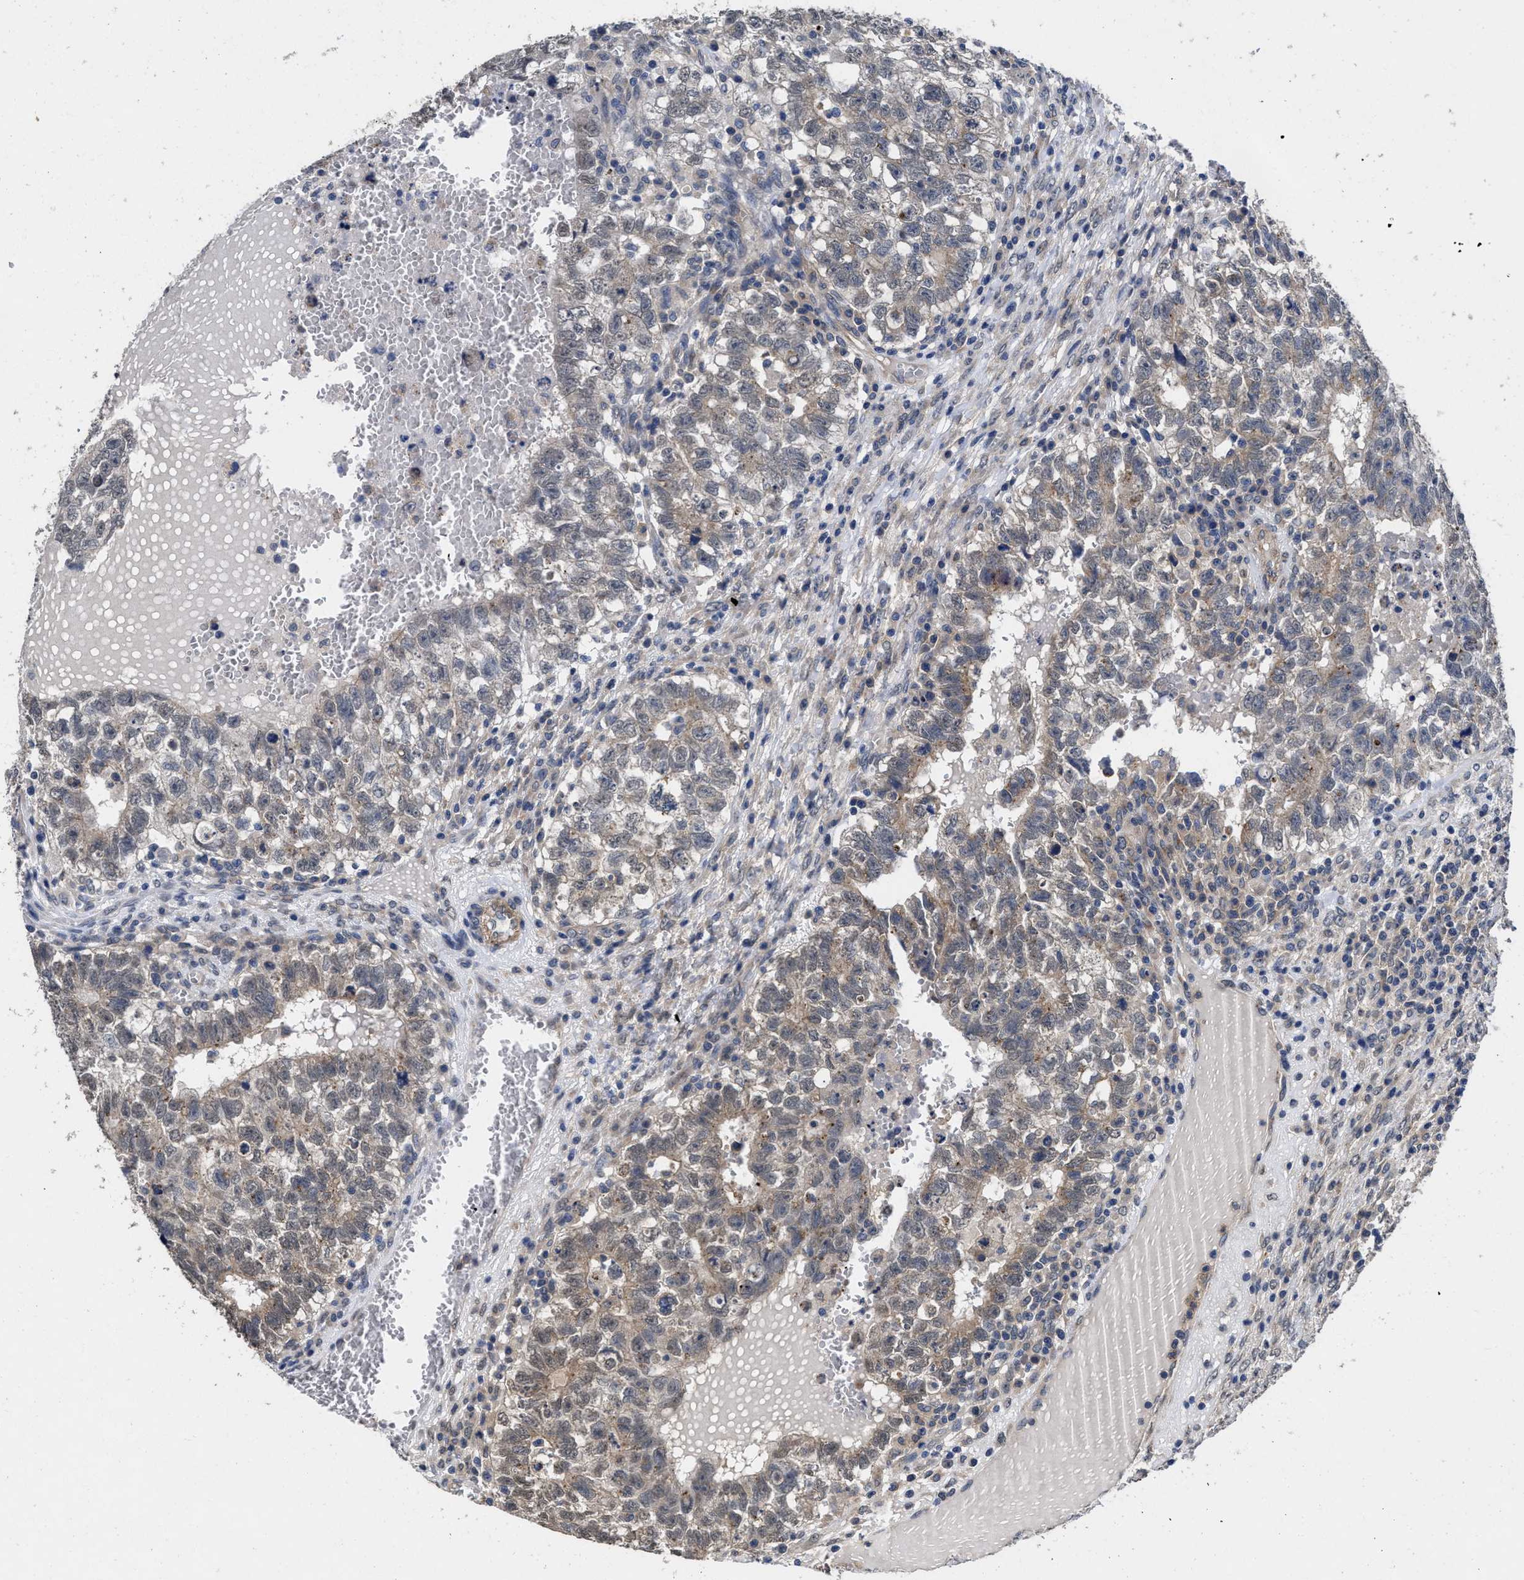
{"staining": {"intensity": "weak", "quantity": "<25%", "location": "cytoplasmic/membranous"}, "tissue": "testis cancer", "cell_type": "Tumor cells", "image_type": "cancer", "snomed": [{"axis": "morphology", "description": "Seminoma, NOS"}, {"axis": "morphology", "description": "Carcinoma, Embryonal, NOS"}, {"axis": "topography", "description": "Testis"}], "caption": "Tumor cells are negative for brown protein staining in testis seminoma. Brightfield microscopy of IHC stained with DAB (brown) and hematoxylin (blue), captured at high magnification.", "gene": "PKD2", "patient": {"sex": "male", "age": 38}}